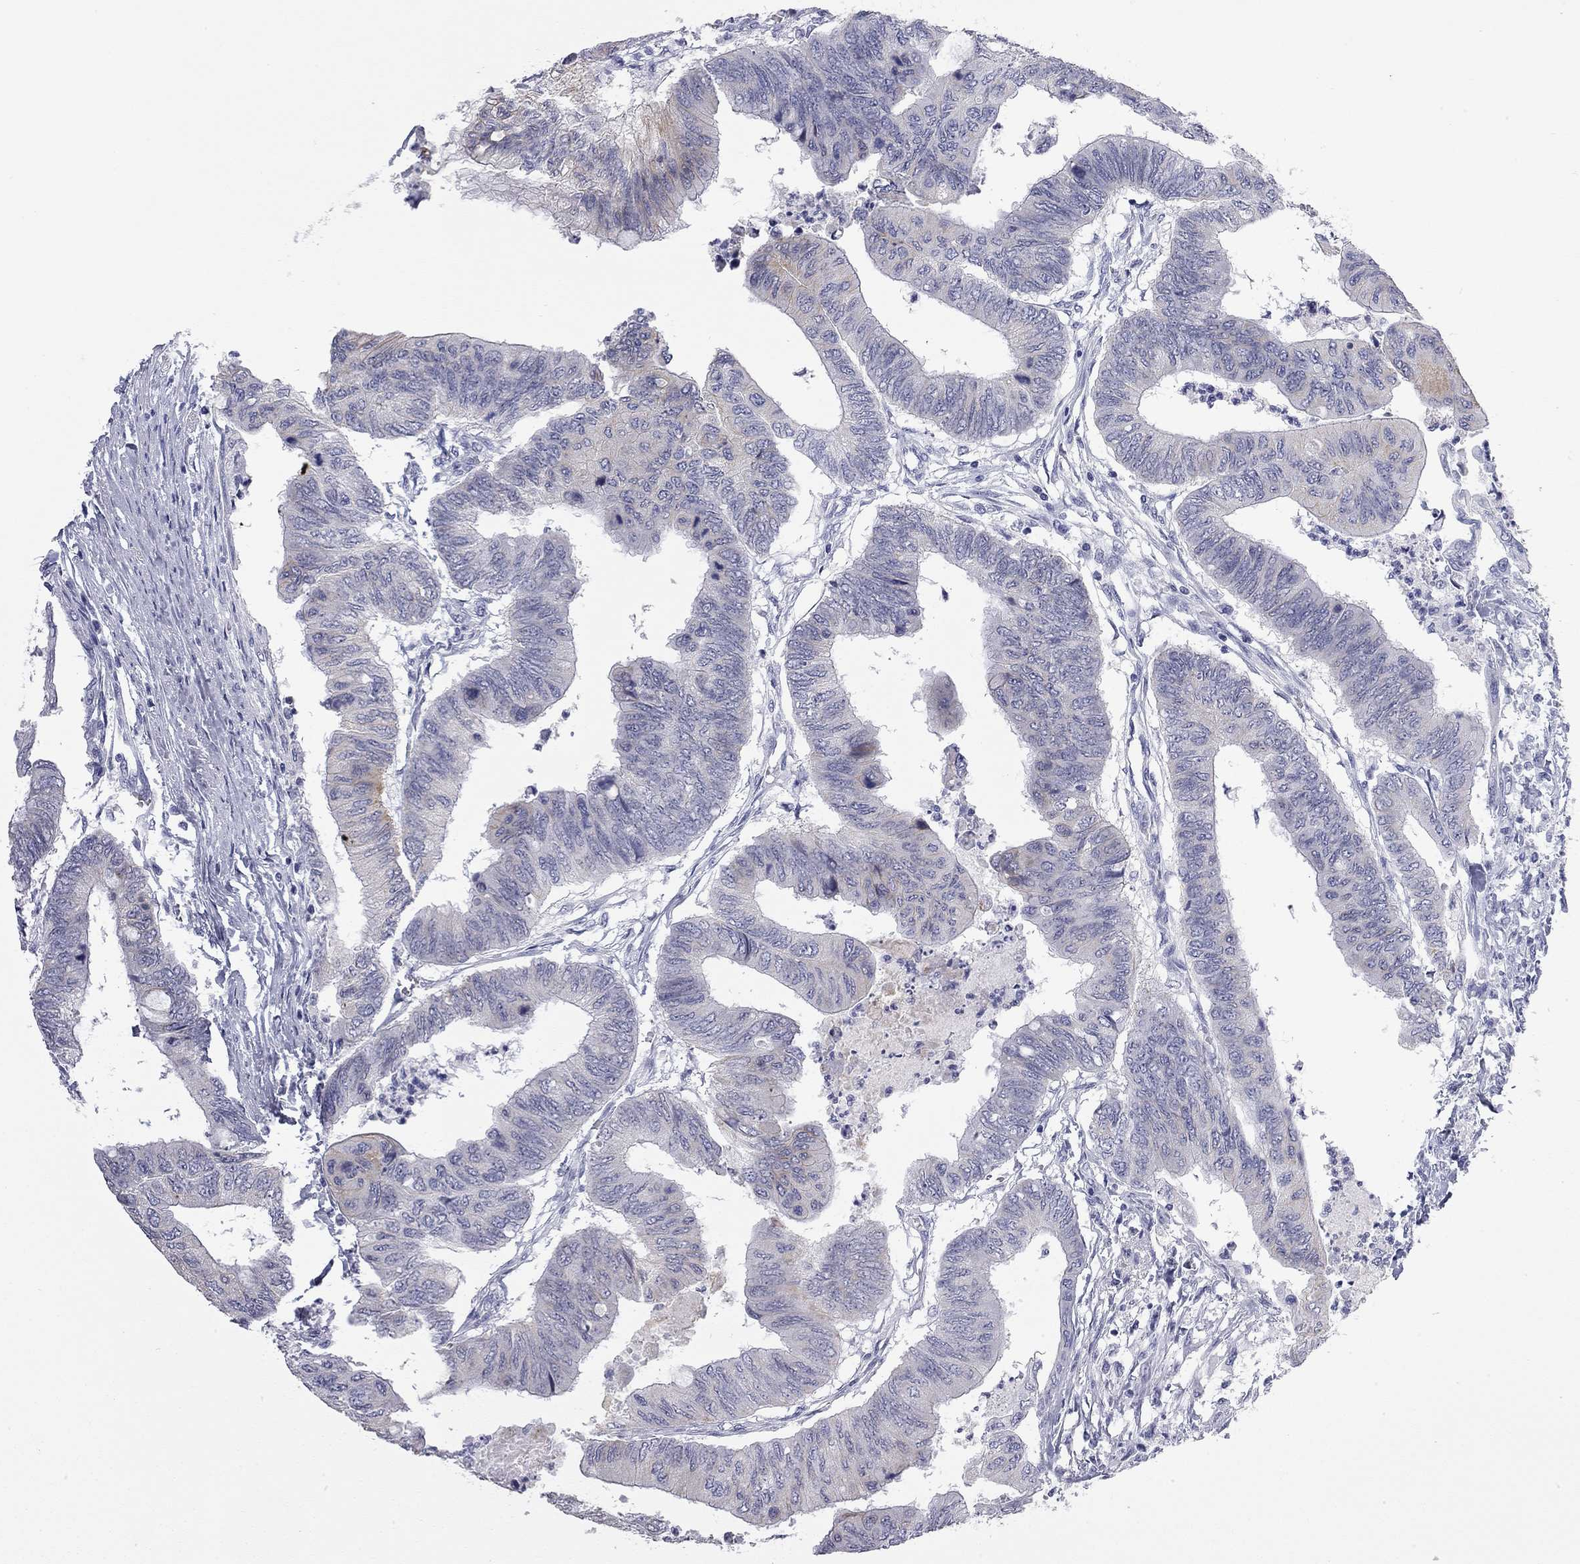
{"staining": {"intensity": "negative", "quantity": "none", "location": "none"}, "tissue": "colorectal cancer", "cell_type": "Tumor cells", "image_type": "cancer", "snomed": [{"axis": "morphology", "description": "Normal tissue, NOS"}, {"axis": "morphology", "description": "Adenocarcinoma, NOS"}, {"axis": "topography", "description": "Rectum"}, {"axis": "topography", "description": "Peripheral nerve tissue"}], "caption": "An image of human colorectal cancer is negative for staining in tumor cells.", "gene": "AK8", "patient": {"sex": "male", "age": 92}}